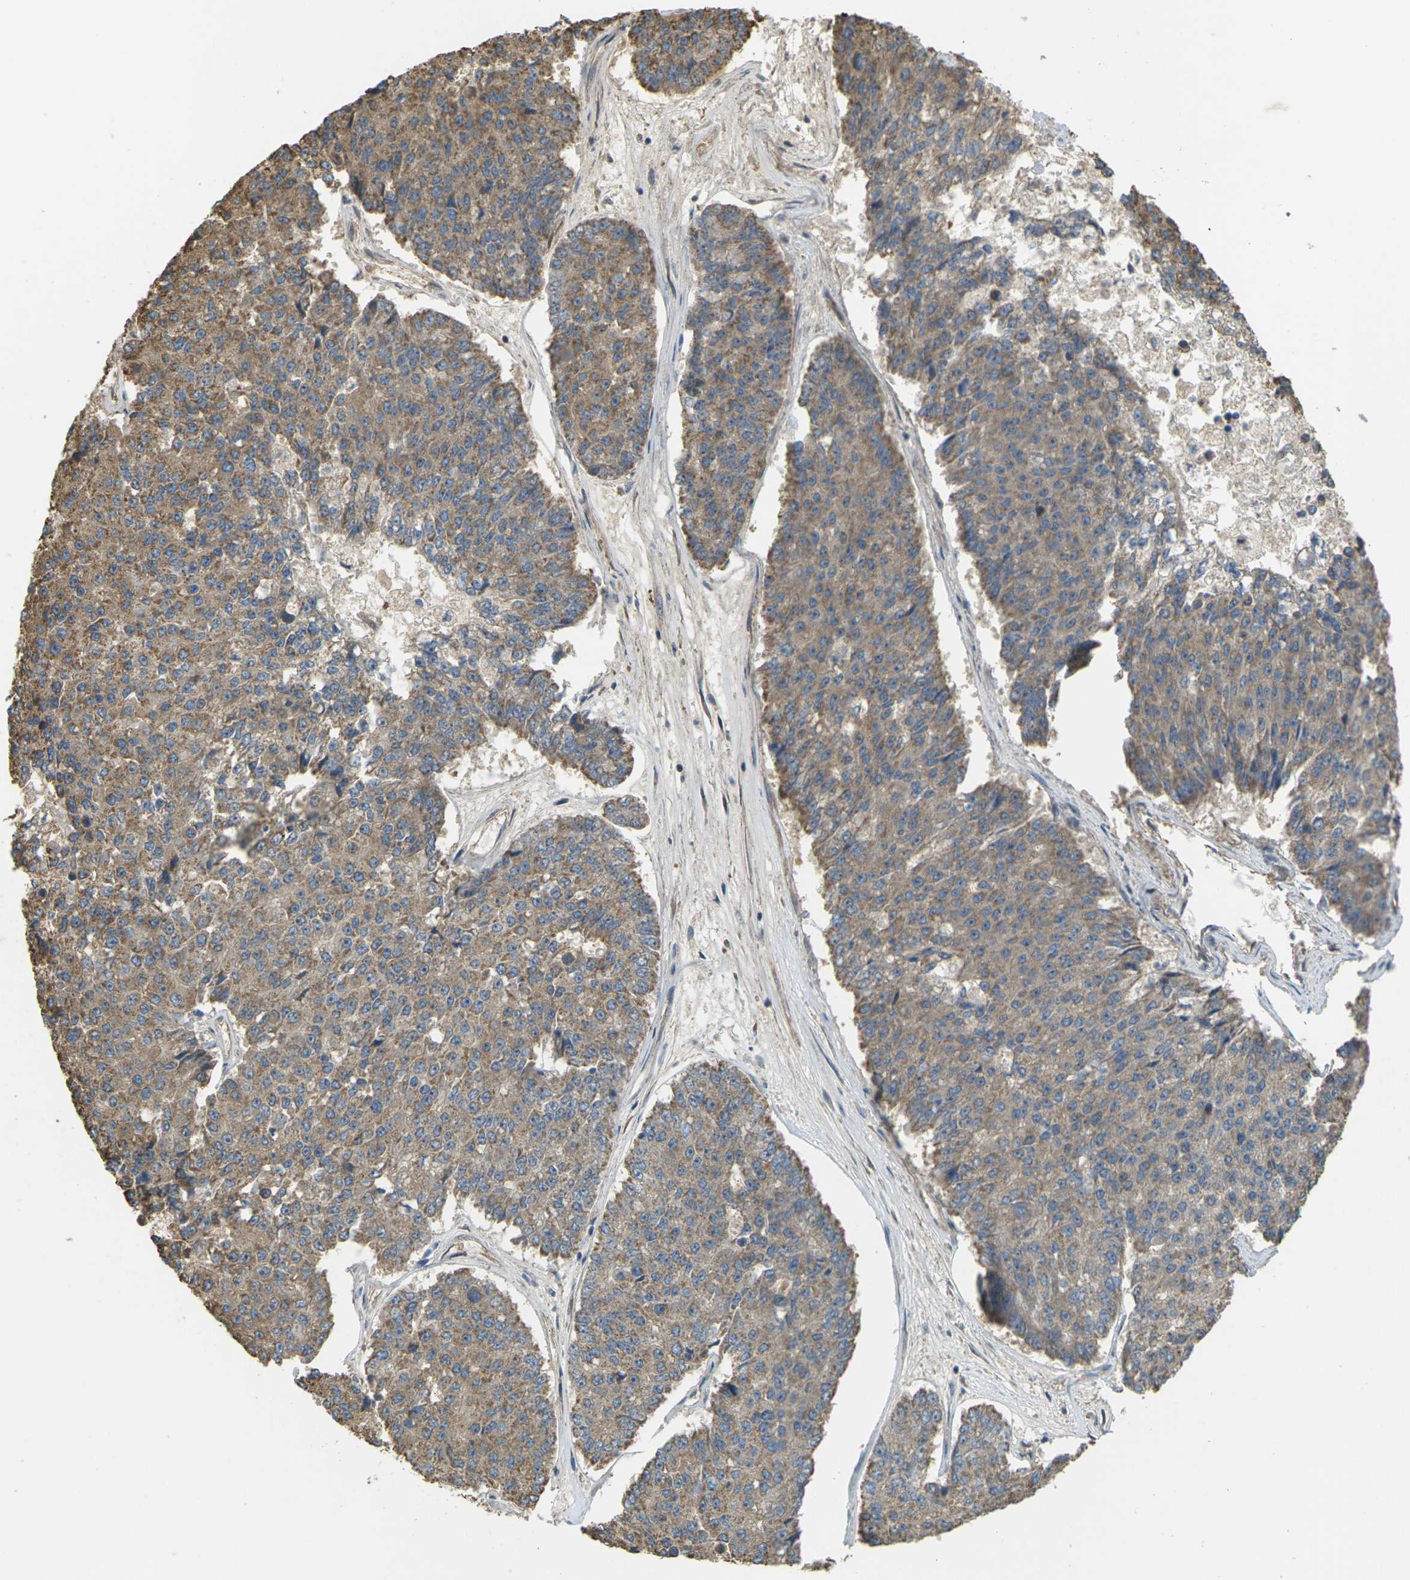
{"staining": {"intensity": "moderate", "quantity": ">75%", "location": "cytoplasmic/membranous"}, "tissue": "pancreatic cancer", "cell_type": "Tumor cells", "image_type": "cancer", "snomed": [{"axis": "morphology", "description": "Adenocarcinoma, NOS"}, {"axis": "topography", "description": "Pancreas"}], "caption": "Protein expression by immunohistochemistry displays moderate cytoplasmic/membranous staining in about >75% of tumor cells in adenocarcinoma (pancreatic).", "gene": "KSR1", "patient": {"sex": "male", "age": 50}}